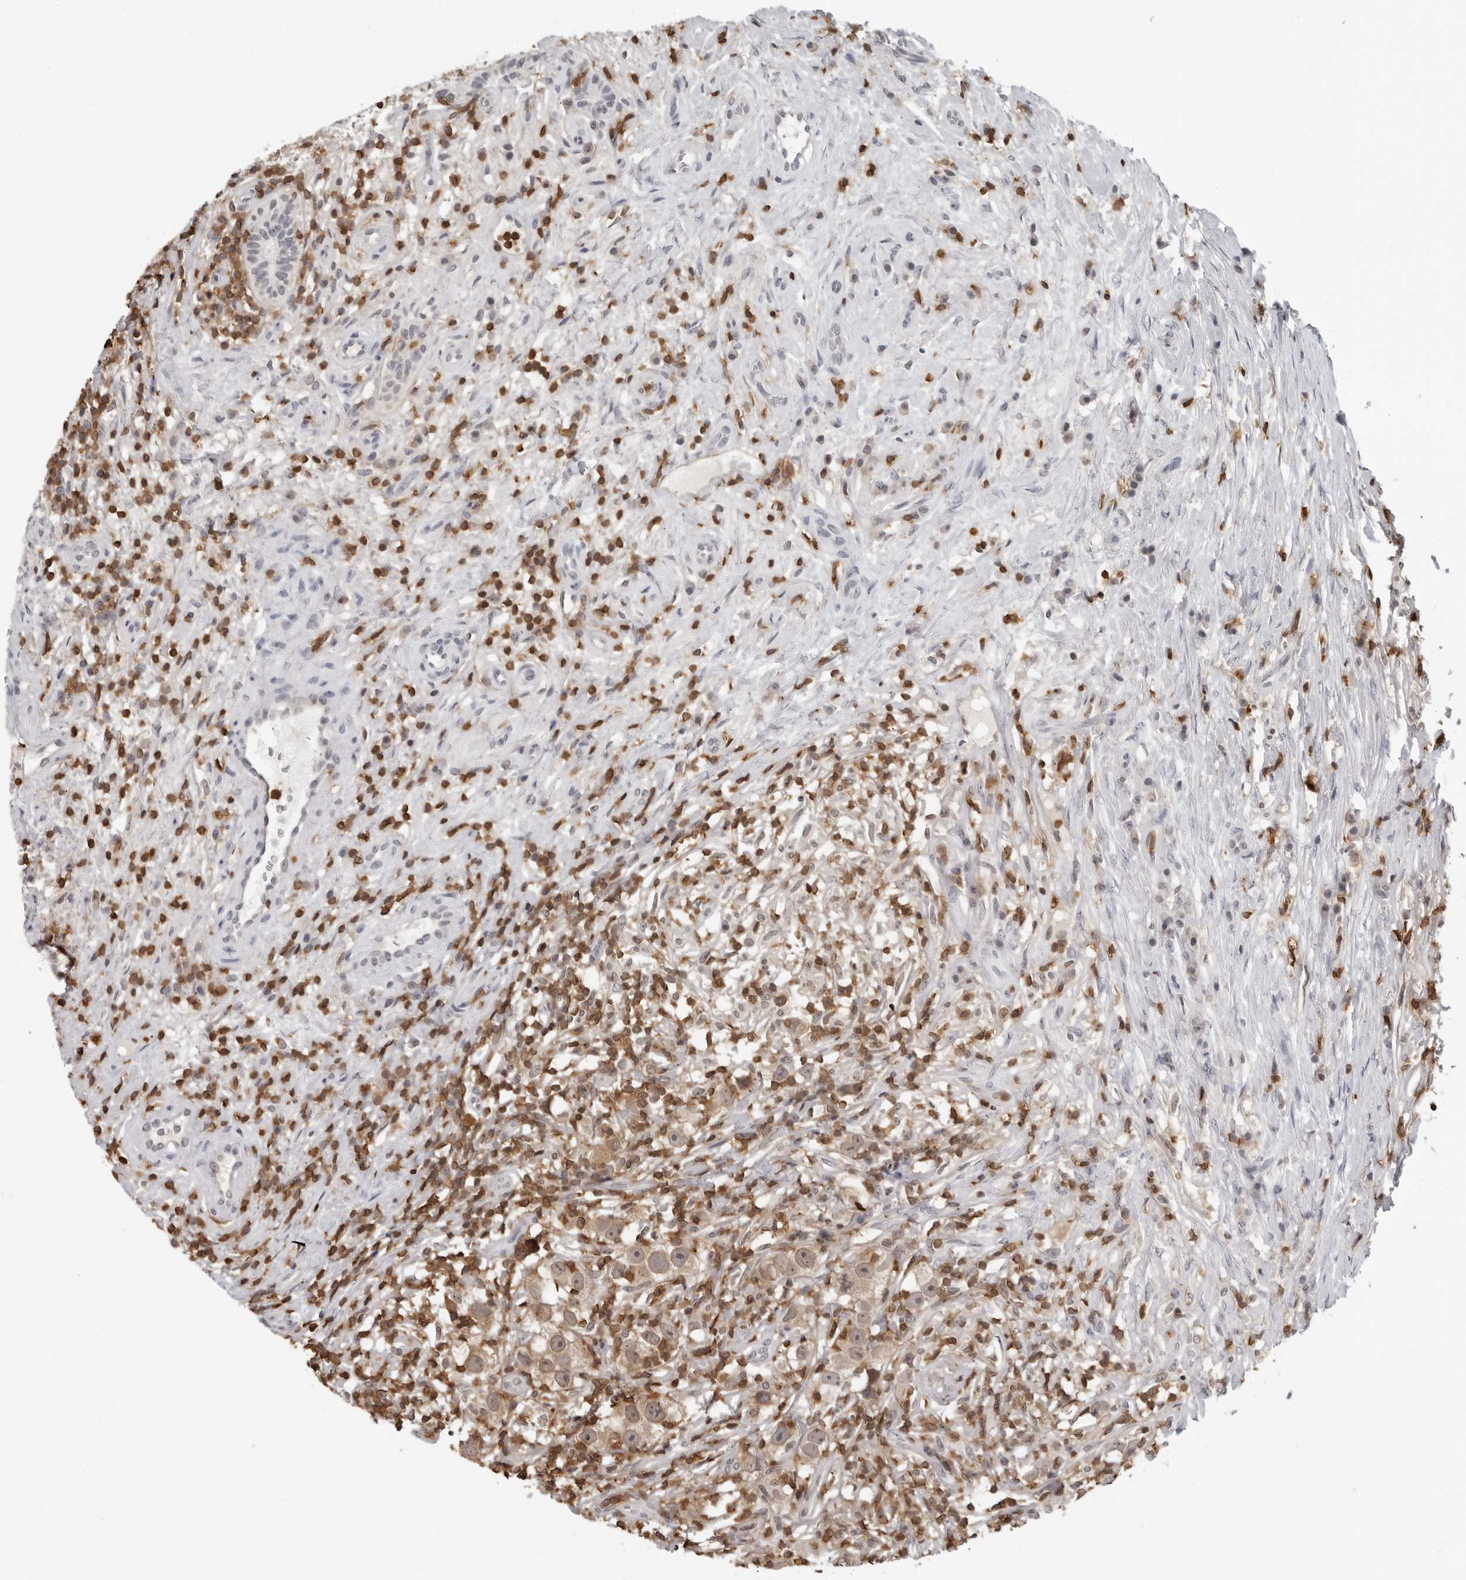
{"staining": {"intensity": "weak", "quantity": ">75%", "location": "cytoplasmic/membranous"}, "tissue": "testis cancer", "cell_type": "Tumor cells", "image_type": "cancer", "snomed": [{"axis": "morphology", "description": "Seminoma, NOS"}, {"axis": "topography", "description": "Testis"}], "caption": "A high-resolution micrograph shows immunohistochemistry staining of seminoma (testis), which shows weak cytoplasmic/membranous expression in about >75% of tumor cells.", "gene": "HSPH1", "patient": {"sex": "male", "age": 49}}